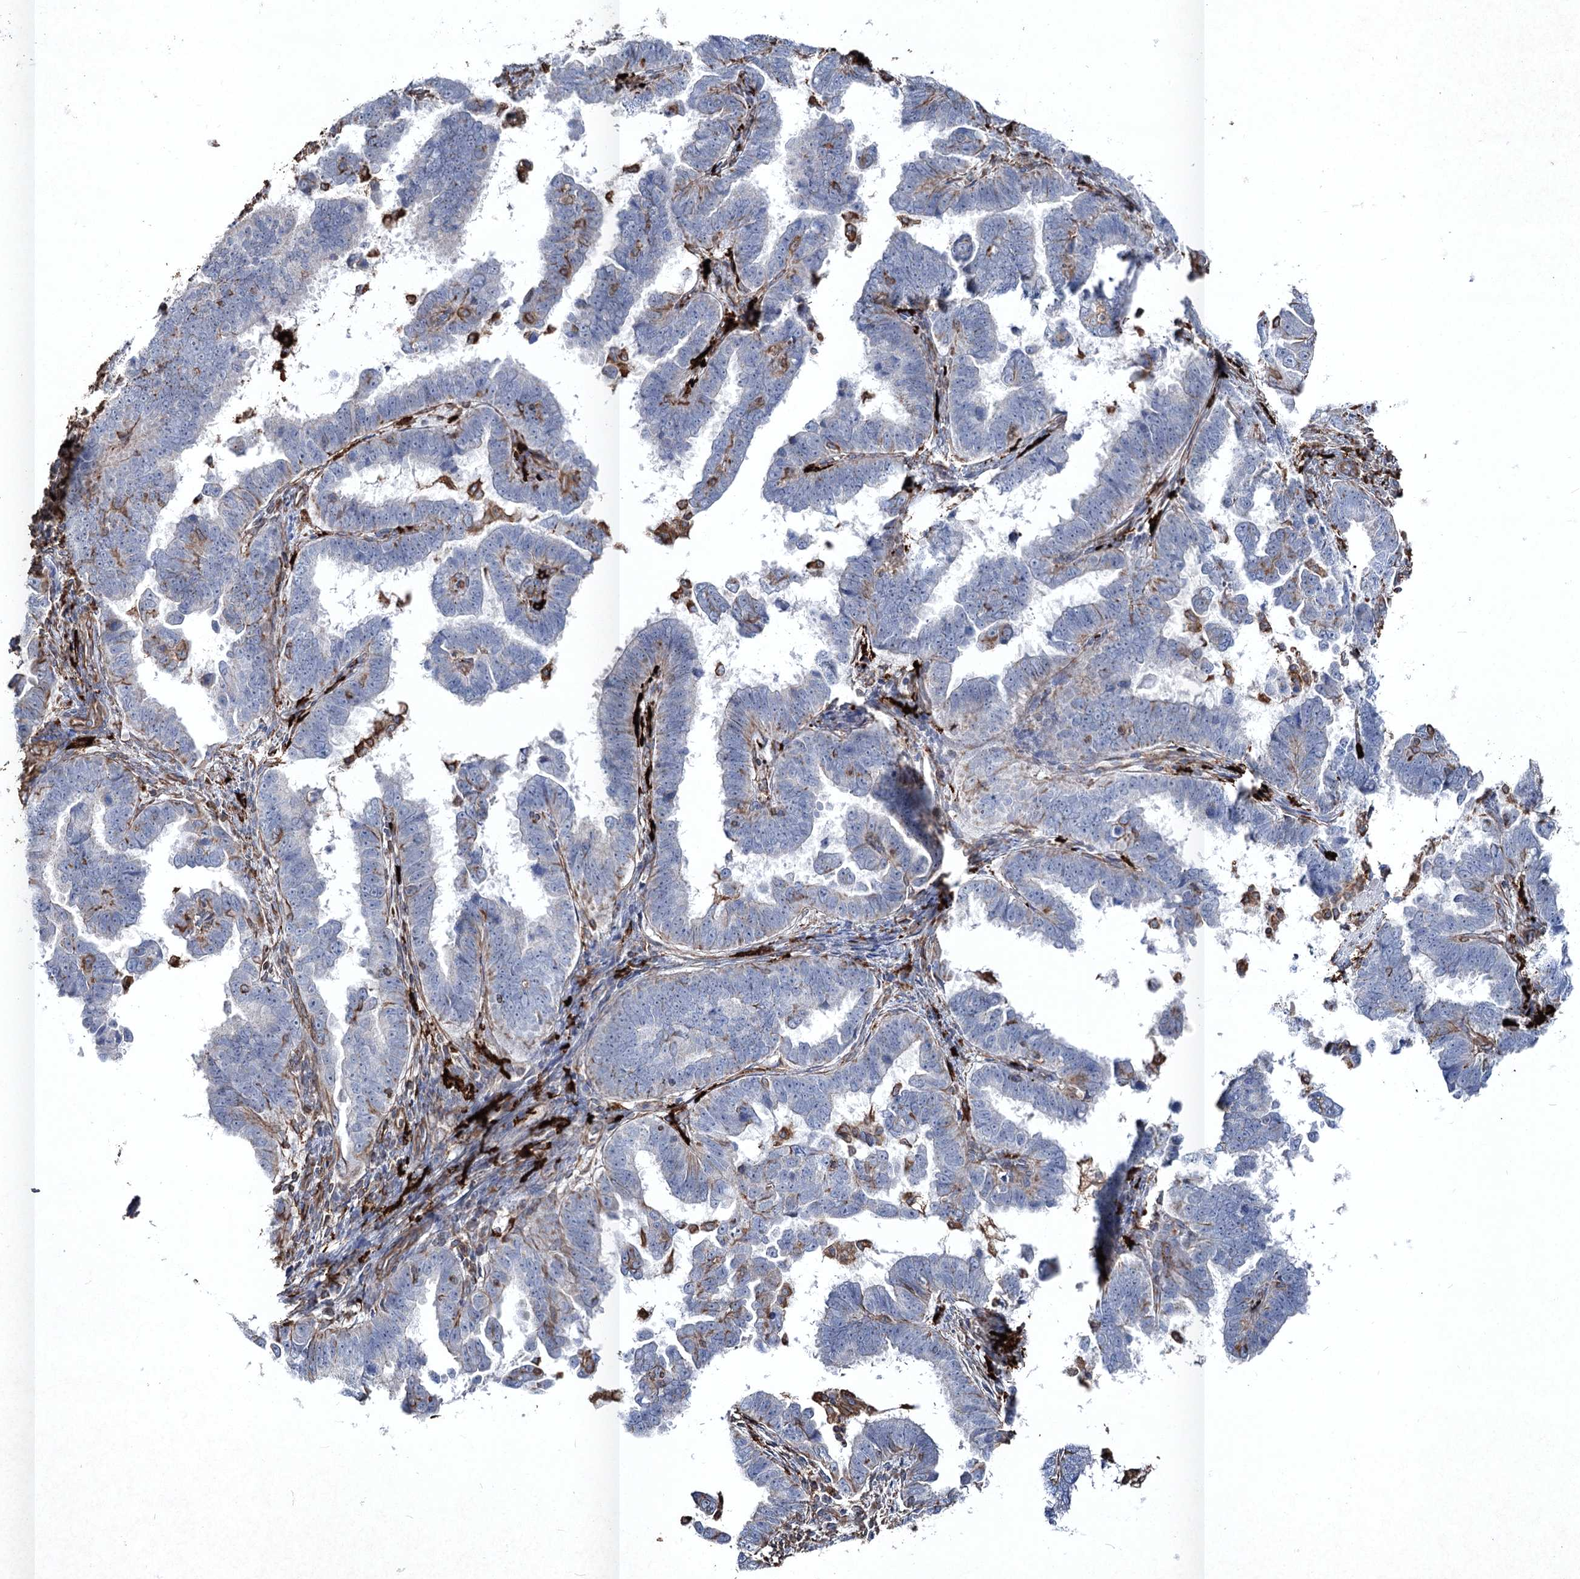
{"staining": {"intensity": "moderate", "quantity": "<25%", "location": "cytoplasmic/membranous"}, "tissue": "endometrial cancer", "cell_type": "Tumor cells", "image_type": "cancer", "snomed": [{"axis": "morphology", "description": "Adenocarcinoma, NOS"}, {"axis": "topography", "description": "Endometrium"}], "caption": "The image exhibits immunohistochemical staining of endometrial cancer. There is moderate cytoplasmic/membranous staining is present in approximately <25% of tumor cells.", "gene": "CLEC4M", "patient": {"sex": "female", "age": 75}}